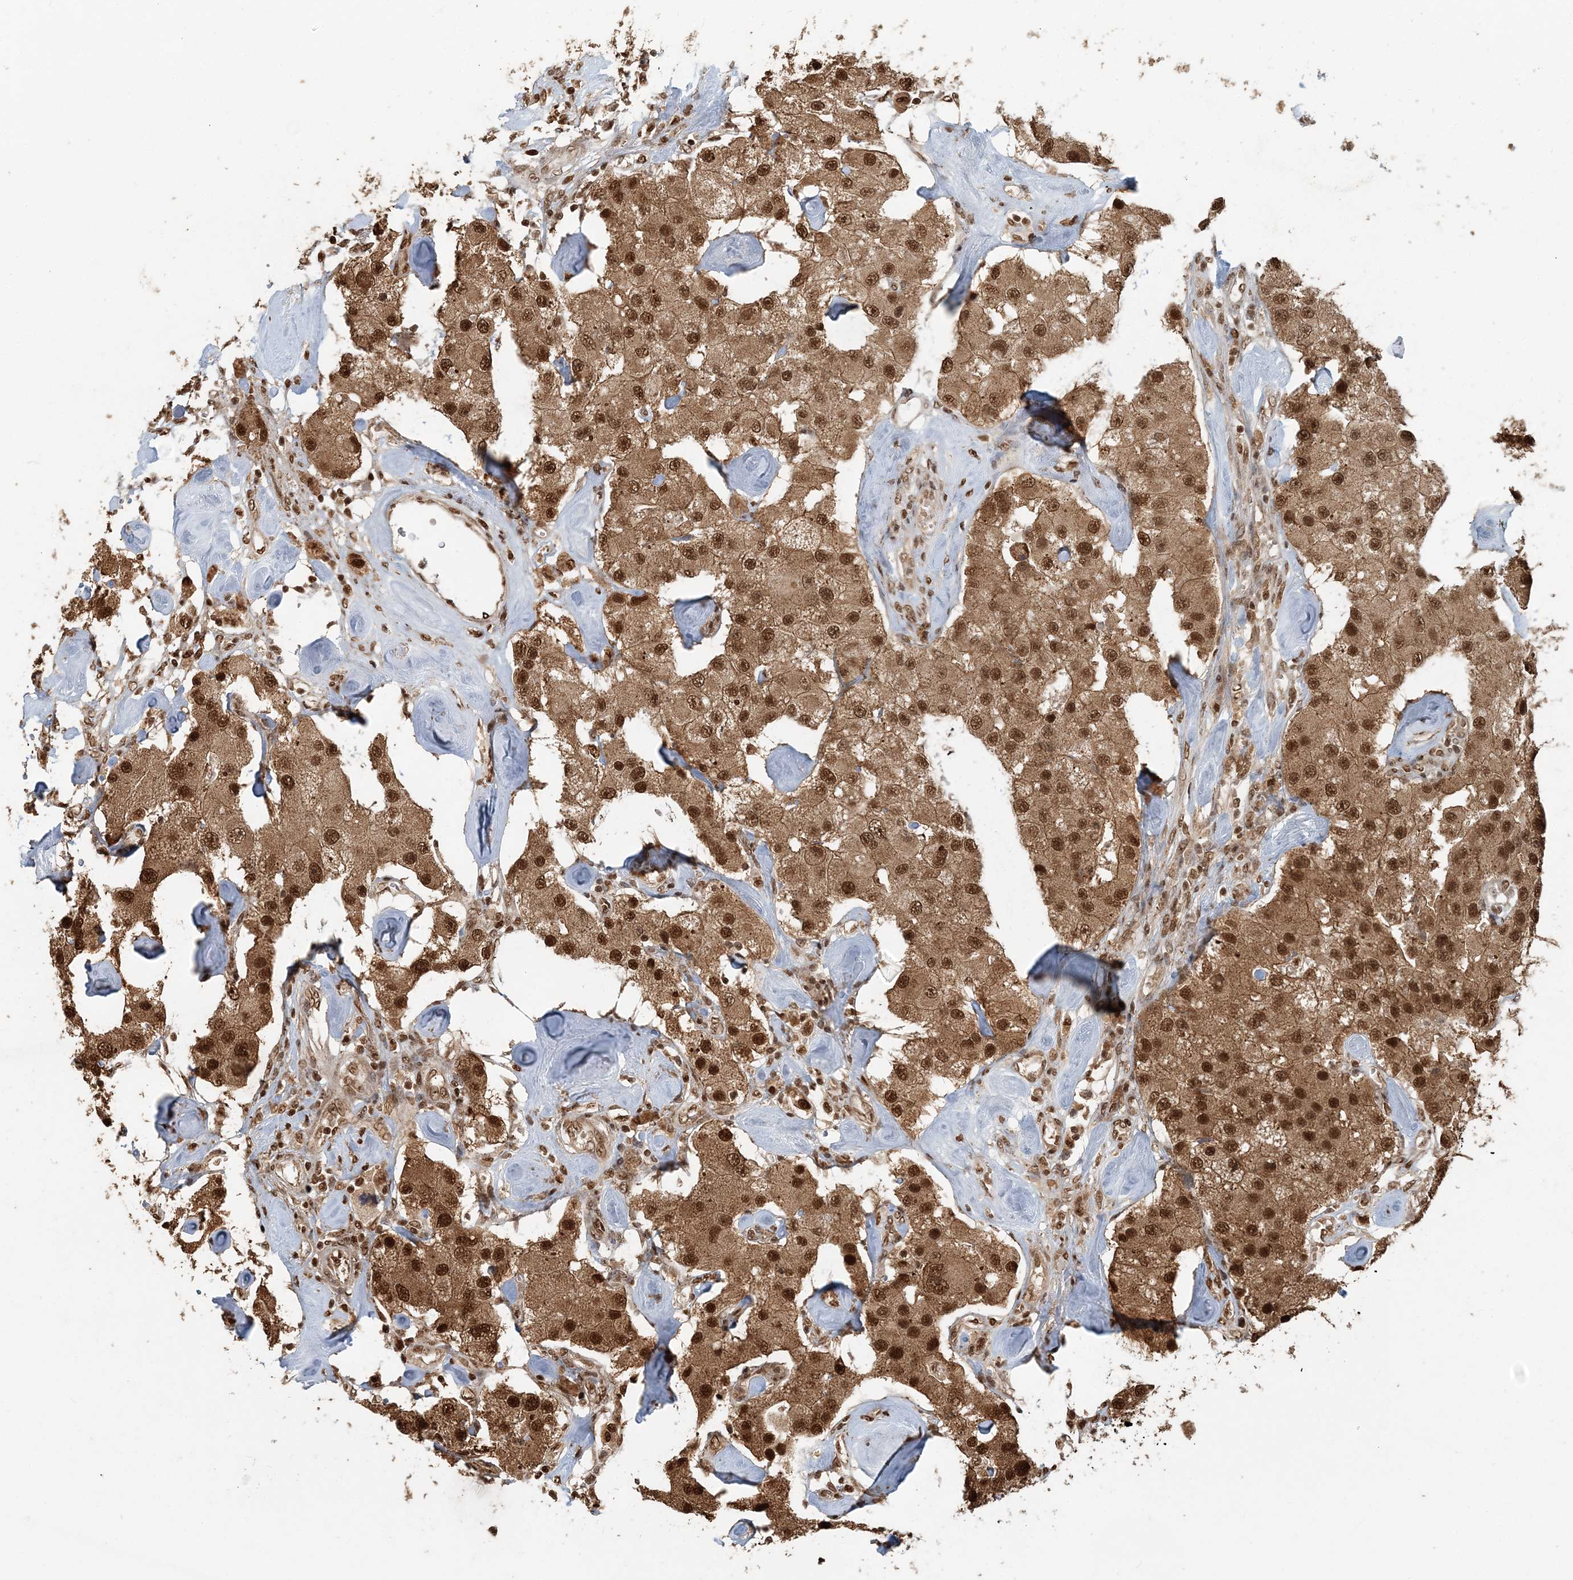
{"staining": {"intensity": "moderate", "quantity": ">75%", "location": "cytoplasmic/membranous,nuclear"}, "tissue": "carcinoid", "cell_type": "Tumor cells", "image_type": "cancer", "snomed": [{"axis": "morphology", "description": "Carcinoid, malignant, NOS"}, {"axis": "topography", "description": "Pancreas"}], "caption": "Tumor cells demonstrate moderate cytoplasmic/membranous and nuclear expression in about >75% of cells in malignant carcinoid. (DAB (3,3'-diaminobenzidine) IHC, brown staining for protein, blue staining for nuclei).", "gene": "ARHGAP35", "patient": {"sex": "male", "age": 41}}